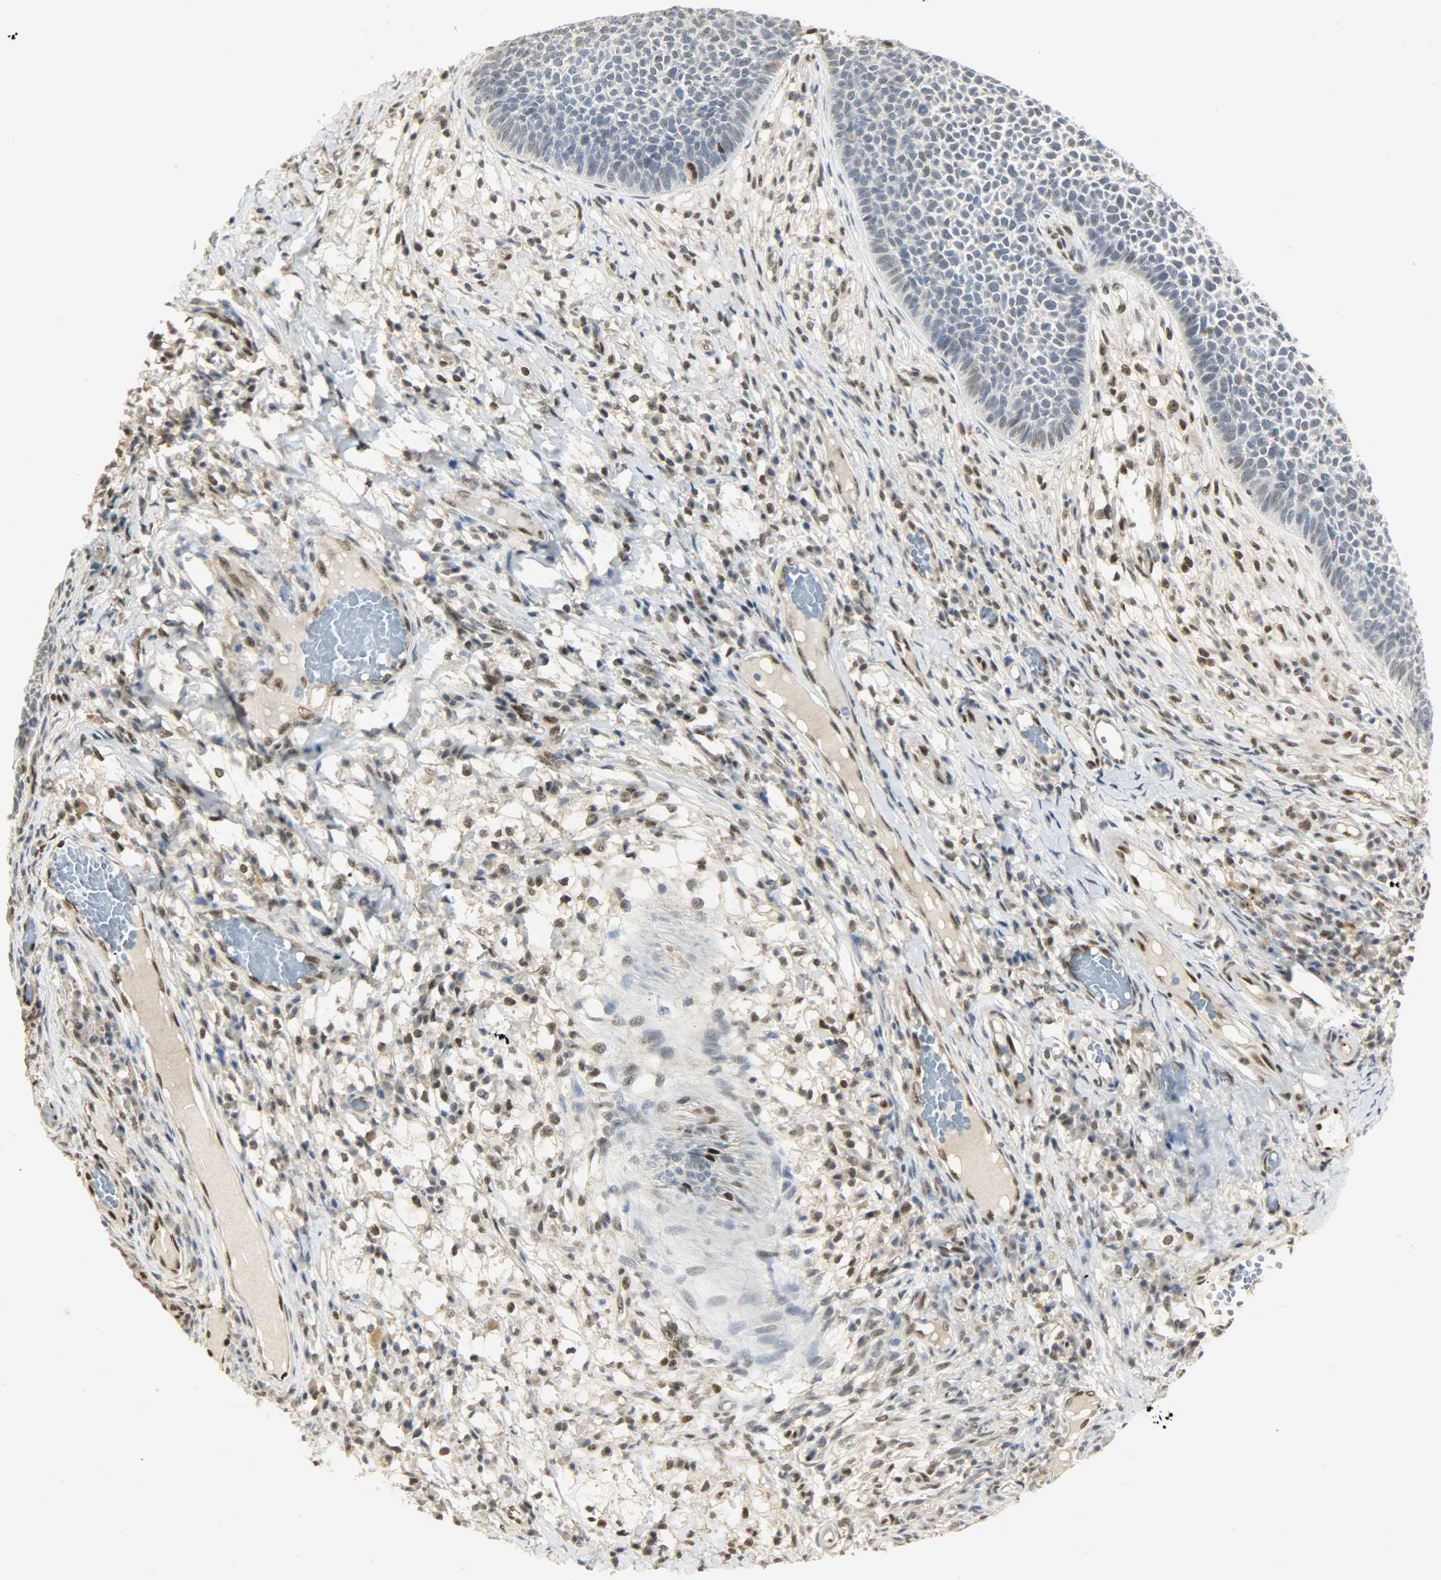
{"staining": {"intensity": "moderate", "quantity": "<25%", "location": "nuclear"}, "tissue": "skin cancer", "cell_type": "Tumor cells", "image_type": "cancer", "snomed": [{"axis": "morphology", "description": "Basal cell carcinoma"}, {"axis": "topography", "description": "Skin"}], "caption": "Moderate nuclear expression for a protein is present in about <25% of tumor cells of skin basal cell carcinoma using immunohistochemistry (IHC).", "gene": "NPEPL1", "patient": {"sex": "female", "age": 84}}